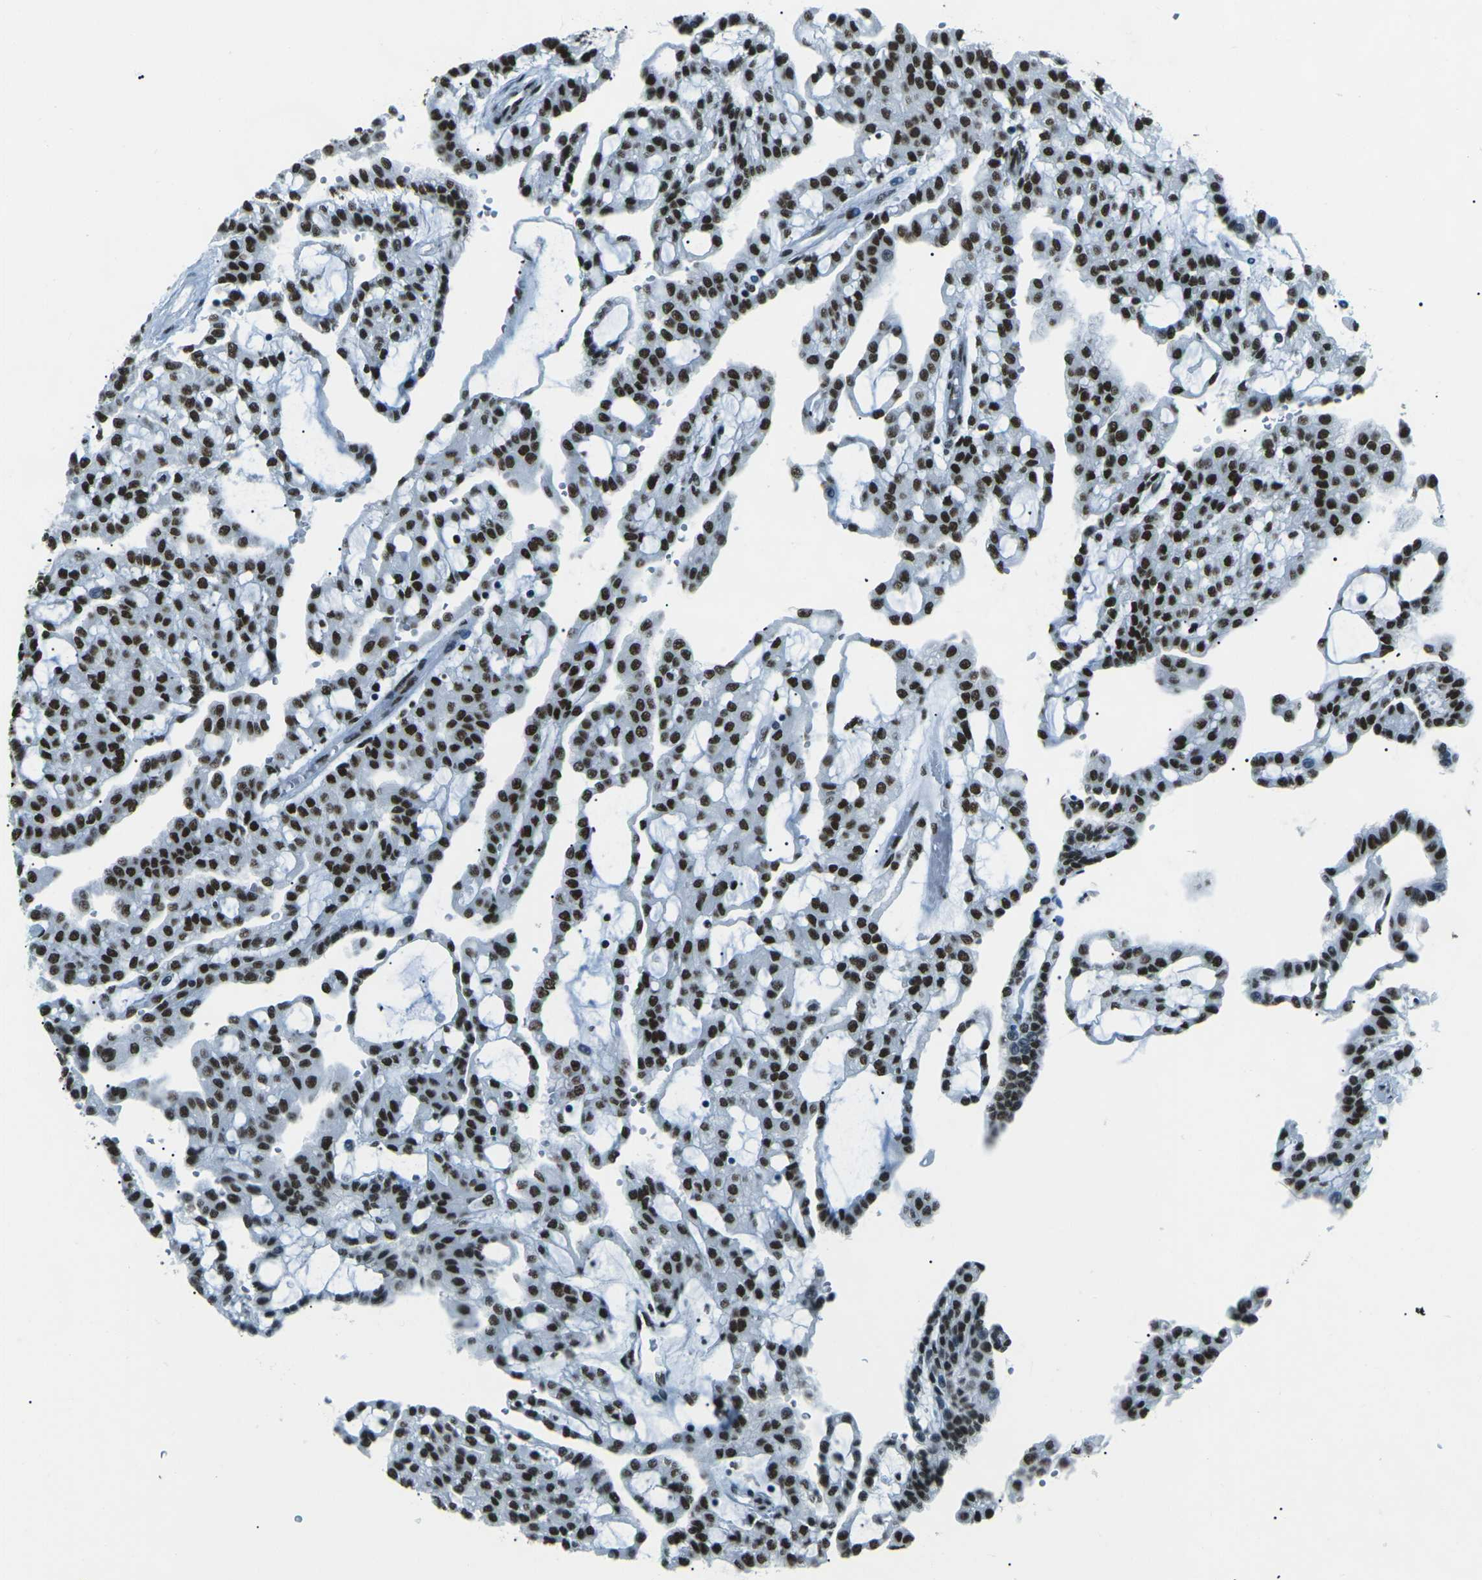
{"staining": {"intensity": "strong", "quantity": ">75%", "location": "nuclear"}, "tissue": "renal cancer", "cell_type": "Tumor cells", "image_type": "cancer", "snomed": [{"axis": "morphology", "description": "Adenocarcinoma, NOS"}, {"axis": "topography", "description": "Kidney"}], "caption": "A micrograph showing strong nuclear expression in approximately >75% of tumor cells in renal adenocarcinoma, as visualized by brown immunohistochemical staining.", "gene": "HNRNPL", "patient": {"sex": "male", "age": 63}}